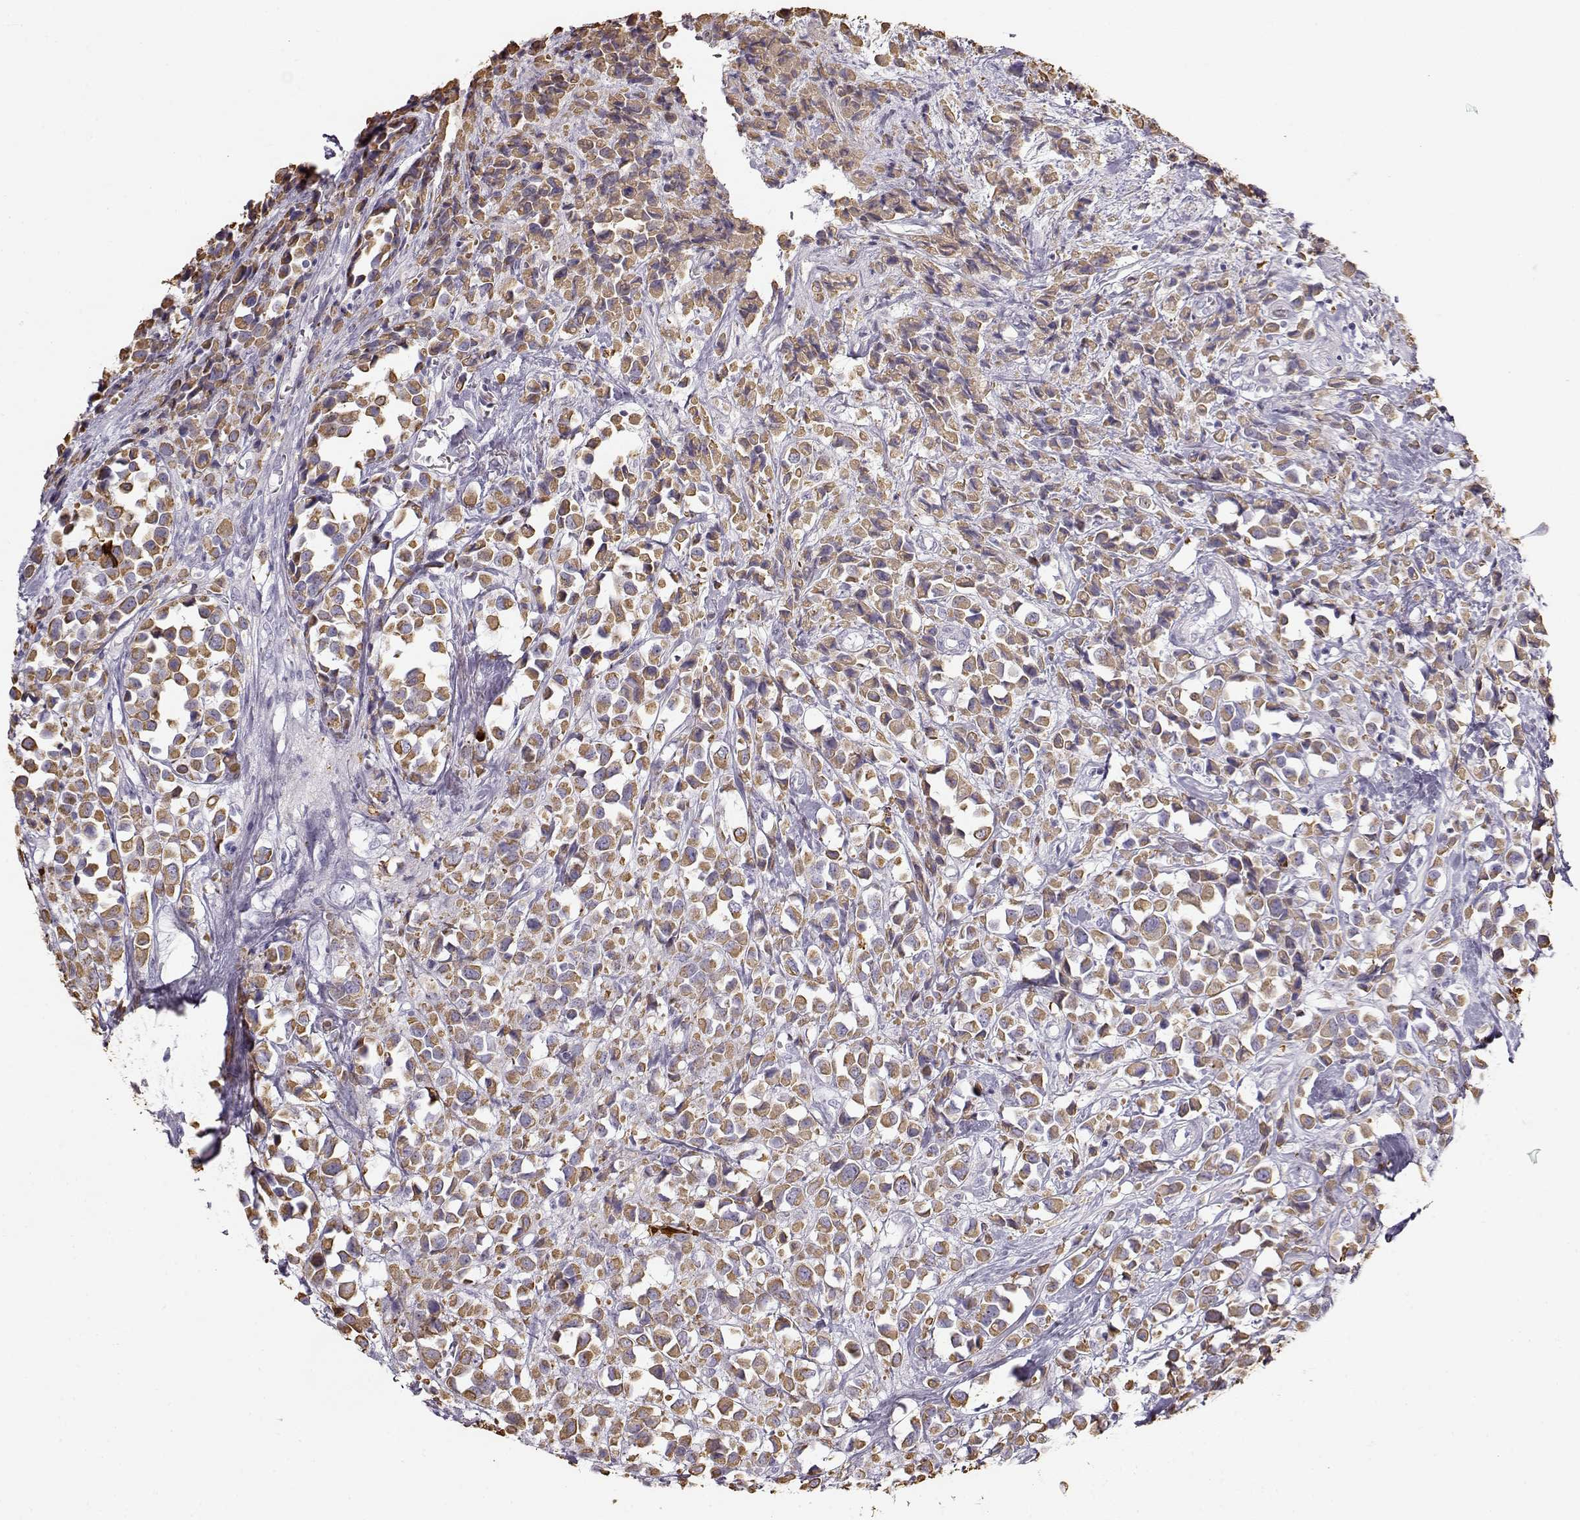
{"staining": {"intensity": "moderate", "quantity": ">75%", "location": "cytoplasmic/membranous"}, "tissue": "breast cancer", "cell_type": "Tumor cells", "image_type": "cancer", "snomed": [{"axis": "morphology", "description": "Duct carcinoma"}, {"axis": "topography", "description": "Breast"}], "caption": "Breast invasive ductal carcinoma tissue reveals moderate cytoplasmic/membranous staining in approximately >75% of tumor cells", "gene": "S100B", "patient": {"sex": "female", "age": 61}}